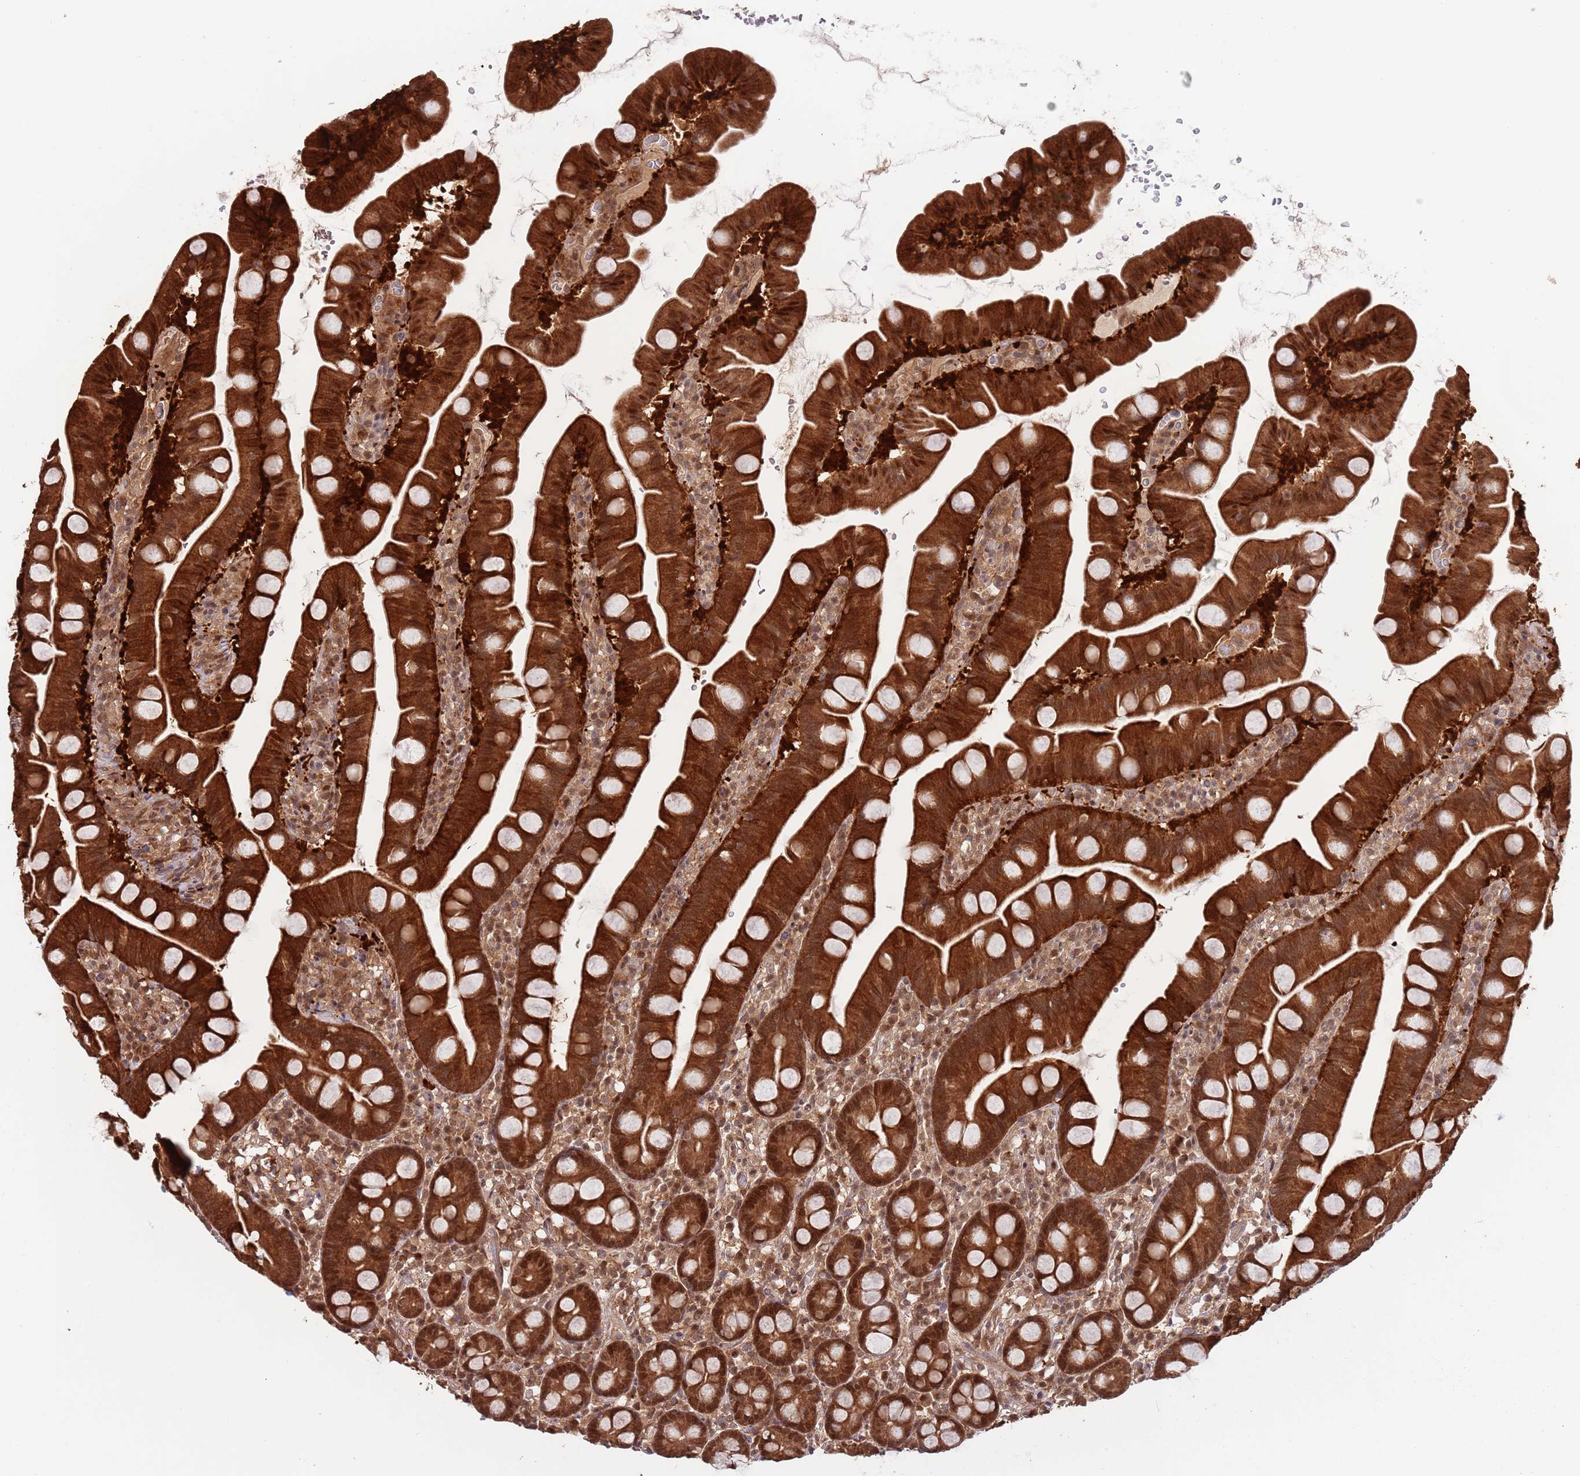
{"staining": {"intensity": "strong", "quantity": ">75%", "location": "cytoplasmic/membranous,nuclear"}, "tissue": "small intestine", "cell_type": "Glandular cells", "image_type": "normal", "snomed": [{"axis": "morphology", "description": "Normal tissue, NOS"}, {"axis": "topography", "description": "Small intestine"}], "caption": "A micrograph showing strong cytoplasmic/membranous,nuclear staining in approximately >75% of glandular cells in unremarkable small intestine, as visualized by brown immunohistochemical staining.", "gene": "SALL1", "patient": {"sex": "female", "age": 68}}